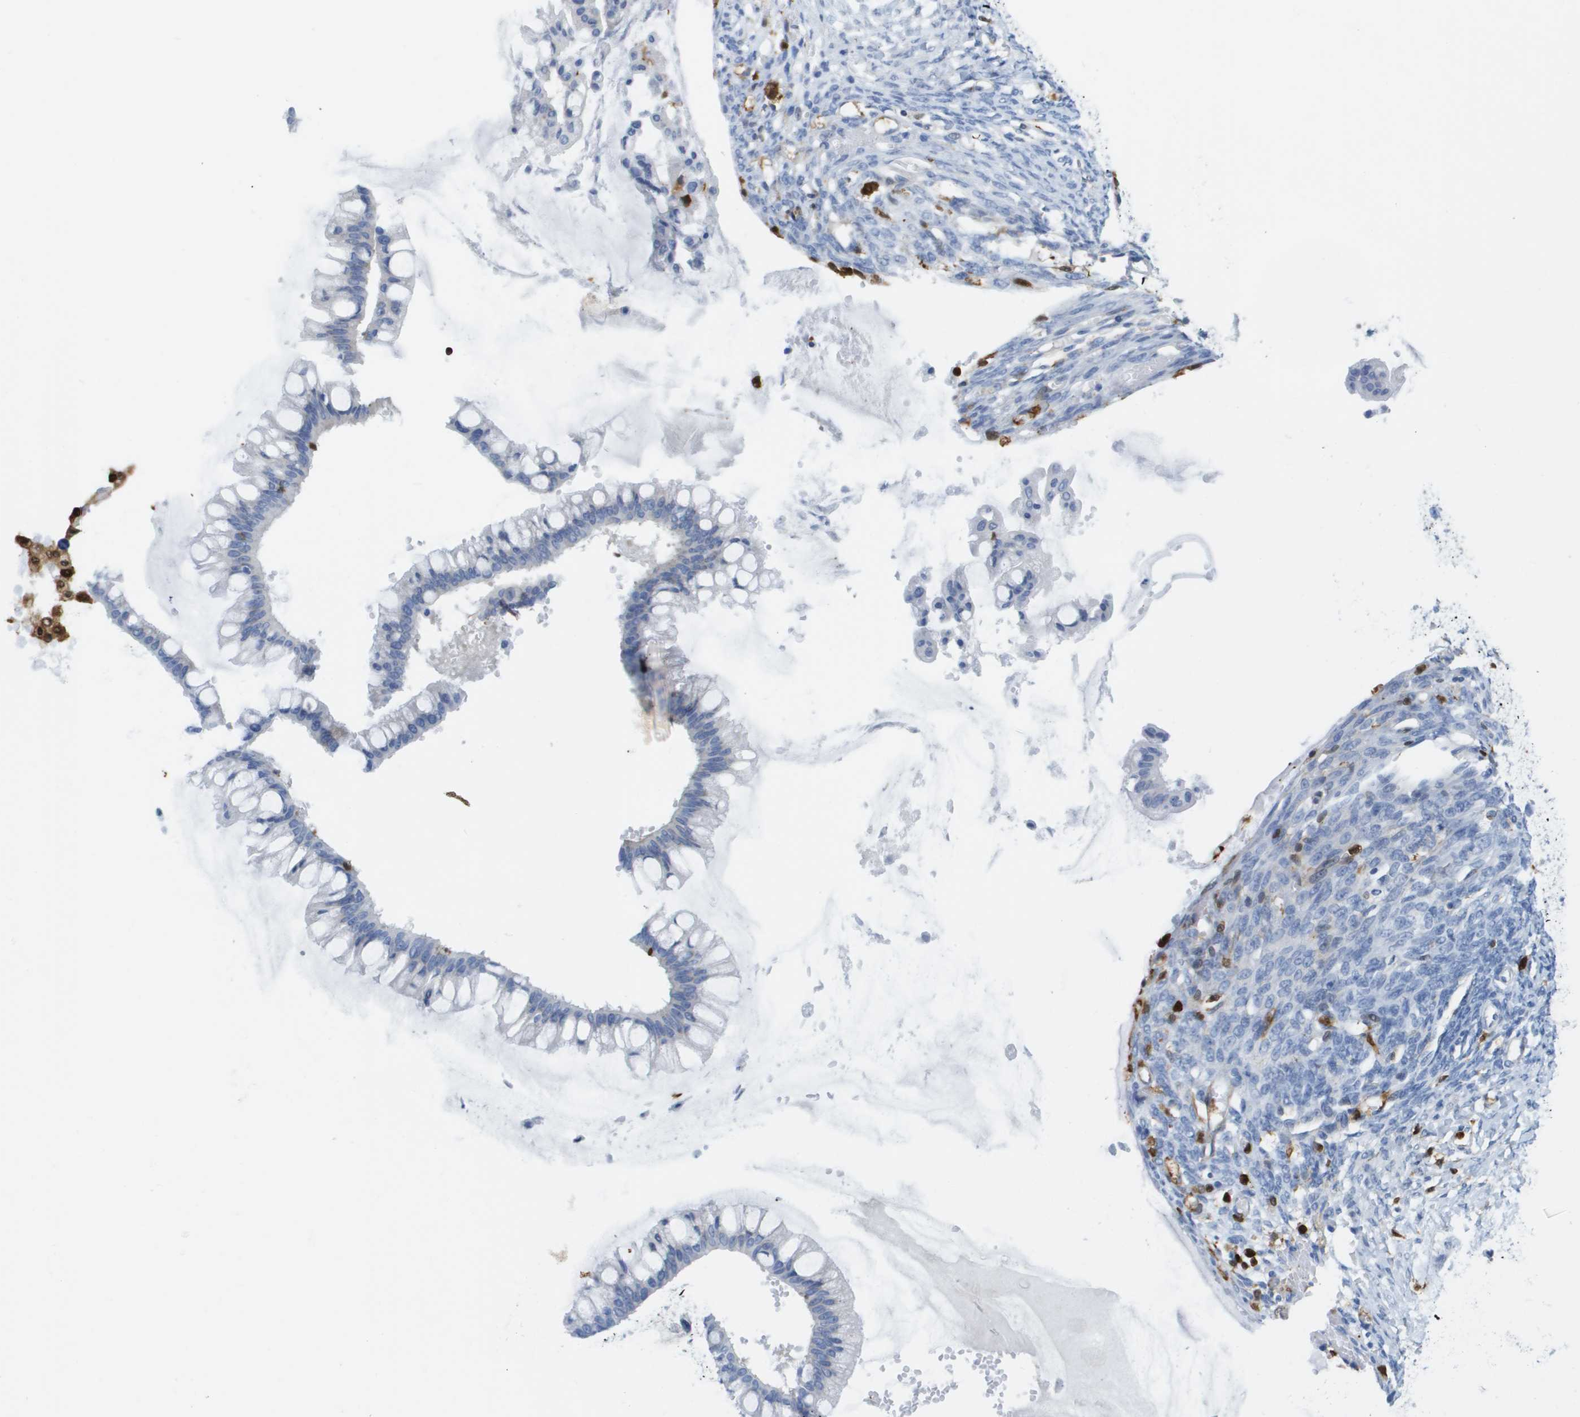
{"staining": {"intensity": "negative", "quantity": "none", "location": "none"}, "tissue": "ovarian cancer", "cell_type": "Tumor cells", "image_type": "cancer", "snomed": [{"axis": "morphology", "description": "Cystadenocarcinoma, mucinous, NOS"}, {"axis": "topography", "description": "Ovary"}], "caption": "DAB (3,3'-diaminobenzidine) immunohistochemical staining of mucinous cystadenocarcinoma (ovarian) exhibits no significant expression in tumor cells.", "gene": "DOCK5", "patient": {"sex": "female", "age": 73}}